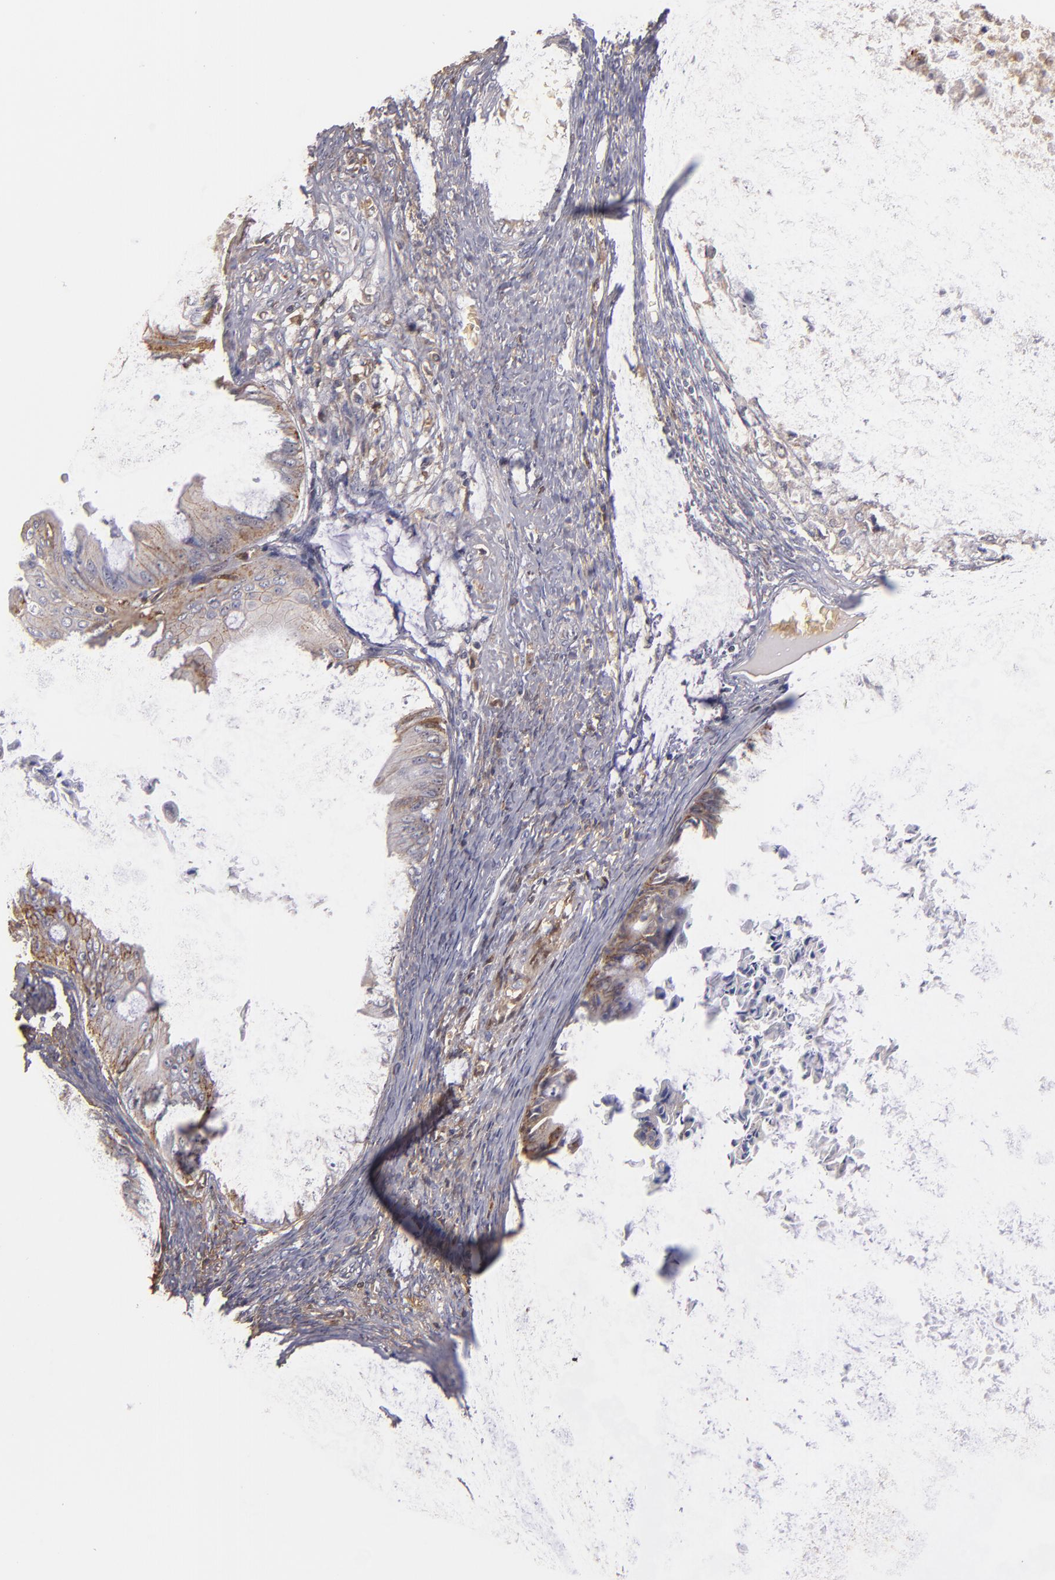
{"staining": {"intensity": "moderate", "quantity": ">75%", "location": "cytoplasmic/membranous"}, "tissue": "ovarian cancer", "cell_type": "Tumor cells", "image_type": "cancer", "snomed": [{"axis": "morphology", "description": "Cystadenocarcinoma, mucinous, NOS"}, {"axis": "topography", "description": "Ovary"}], "caption": "Protein staining exhibits moderate cytoplasmic/membranous staining in about >75% of tumor cells in mucinous cystadenocarcinoma (ovarian). Using DAB (brown) and hematoxylin (blue) stains, captured at high magnification using brightfield microscopy.", "gene": "SERPINC1", "patient": {"sex": "female", "age": 37}}